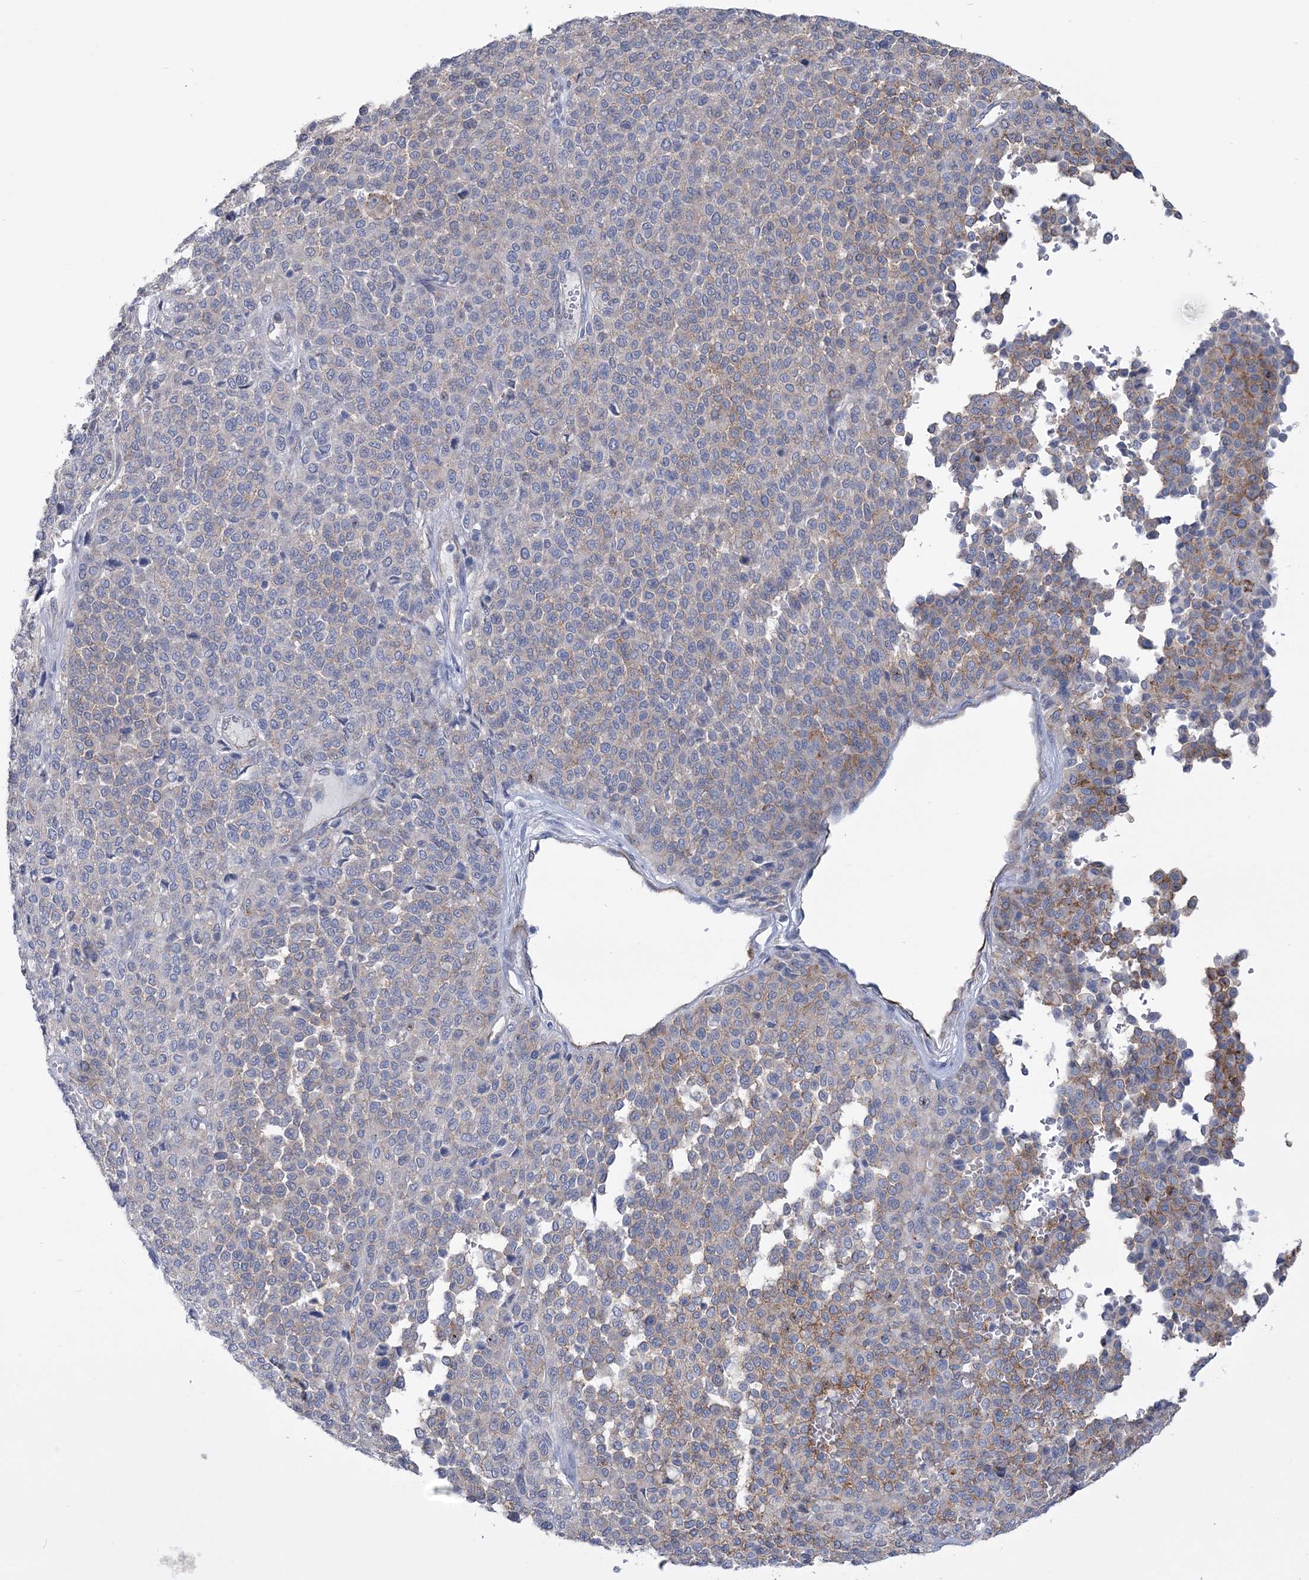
{"staining": {"intensity": "negative", "quantity": "none", "location": "none"}, "tissue": "melanoma", "cell_type": "Tumor cells", "image_type": "cancer", "snomed": [{"axis": "morphology", "description": "Malignant melanoma, Metastatic site"}, {"axis": "topography", "description": "Pancreas"}], "caption": "An immunohistochemistry micrograph of melanoma is shown. There is no staining in tumor cells of melanoma.", "gene": "RAB11FIP5", "patient": {"sex": "female", "age": 30}}